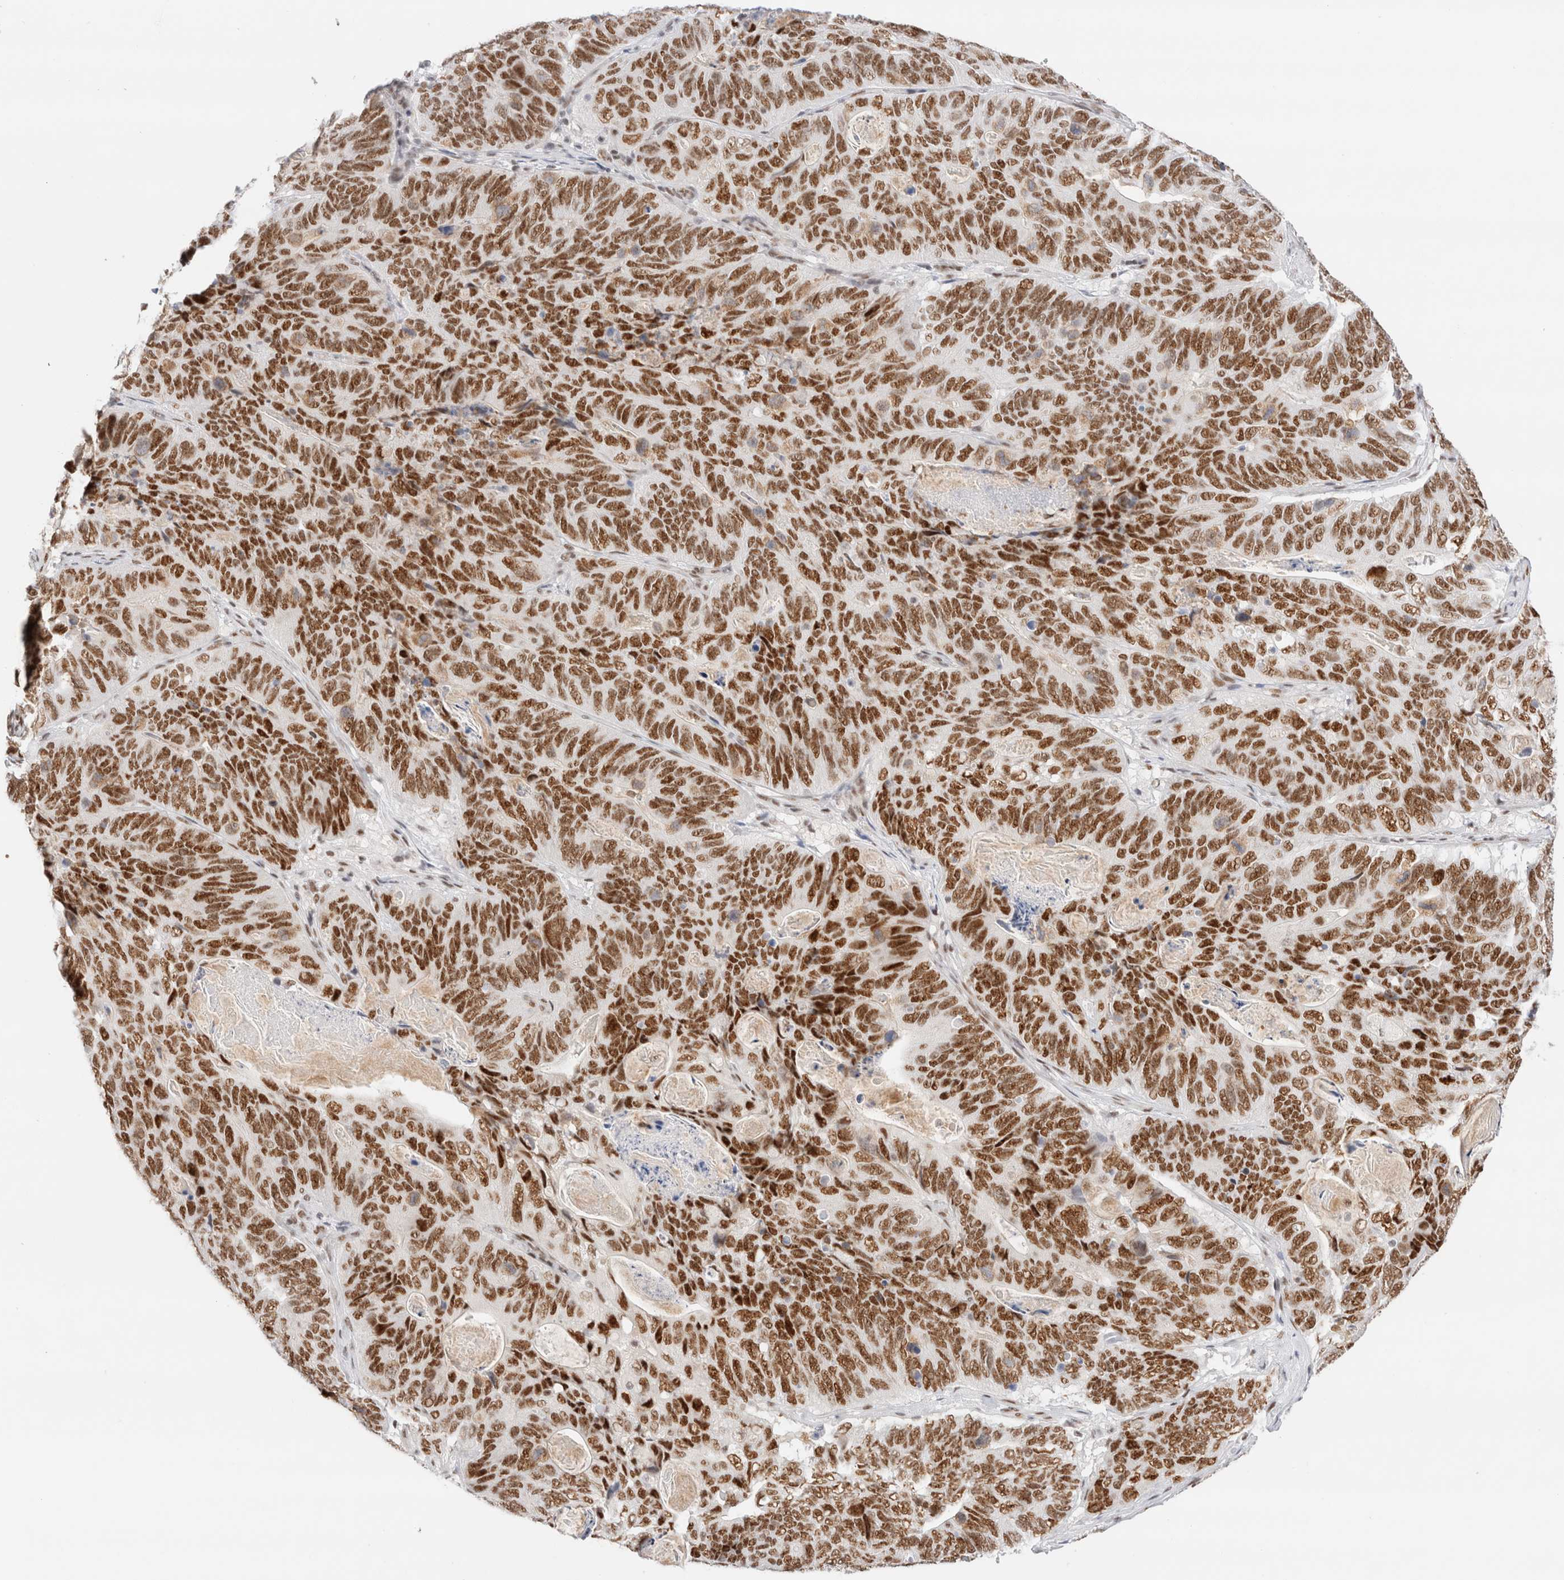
{"staining": {"intensity": "strong", "quantity": ">75%", "location": "nuclear"}, "tissue": "stomach cancer", "cell_type": "Tumor cells", "image_type": "cancer", "snomed": [{"axis": "morphology", "description": "Normal tissue, NOS"}, {"axis": "morphology", "description": "Adenocarcinoma, NOS"}, {"axis": "topography", "description": "Stomach"}], "caption": "Tumor cells demonstrate strong nuclear staining in about >75% of cells in stomach cancer.", "gene": "ZNF282", "patient": {"sex": "female", "age": 89}}